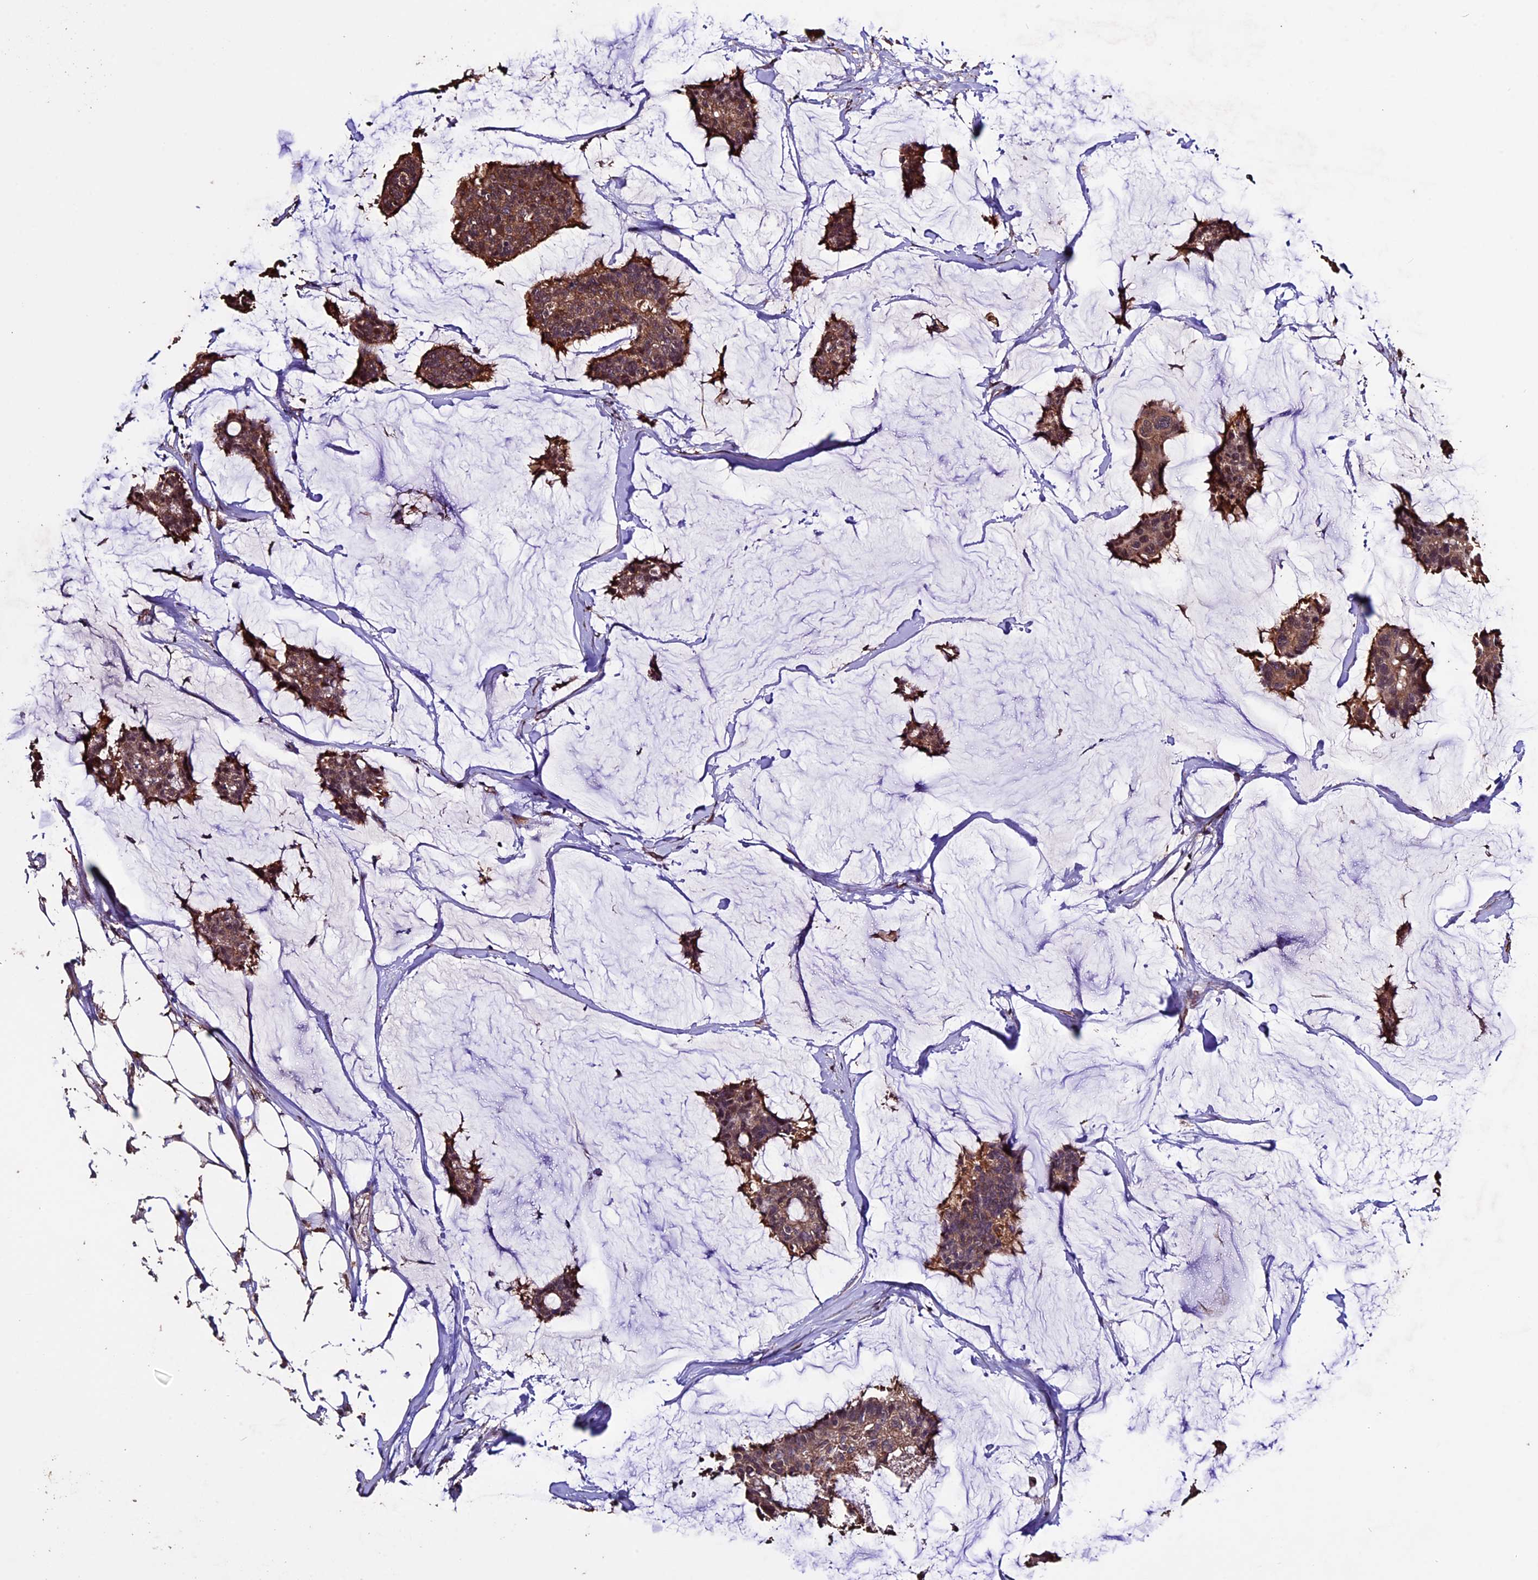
{"staining": {"intensity": "moderate", "quantity": ">75%", "location": "cytoplasmic/membranous"}, "tissue": "breast cancer", "cell_type": "Tumor cells", "image_type": "cancer", "snomed": [{"axis": "morphology", "description": "Duct carcinoma"}, {"axis": "topography", "description": "Breast"}], "caption": "Protein analysis of intraductal carcinoma (breast) tissue reveals moderate cytoplasmic/membranous positivity in approximately >75% of tumor cells. The staining was performed using DAB, with brown indicating positive protein expression. Nuclei are stained blue with hematoxylin.", "gene": "DIS3L", "patient": {"sex": "female", "age": 93}}